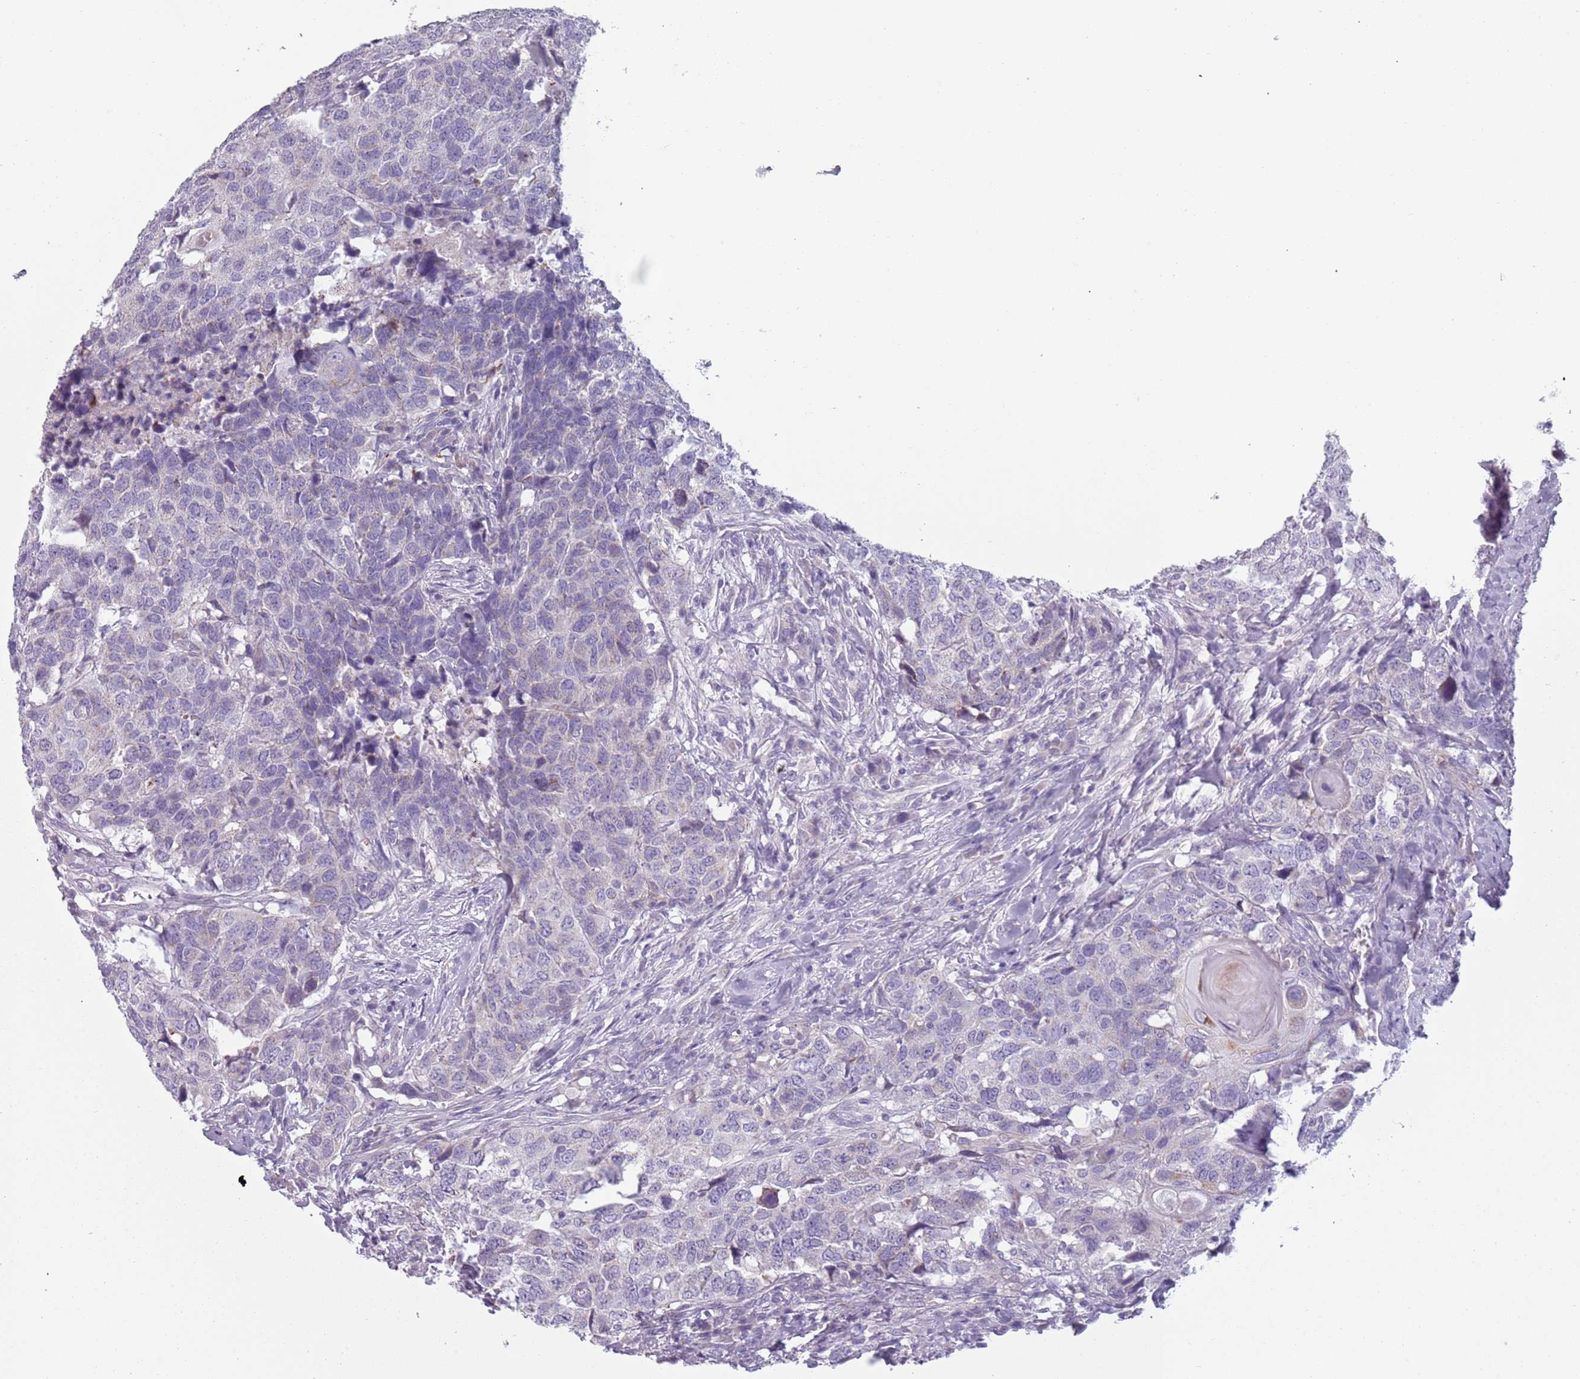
{"staining": {"intensity": "weak", "quantity": "<25%", "location": "cytoplasmic/membranous"}, "tissue": "head and neck cancer", "cell_type": "Tumor cells", "image_type": "cancer", "snomed": [{"axis": "morphology", "description": "Normal tissue, NOS"}, {"axis": "morphology", "description": "Squamous cell carcinoma, NOS"}, {"axis": "topography", "description": "Skeletal muscle"}, {"axis": "topography", "description": "Vascular tissue"}, {"axis": "topography", "description": "Peripheral nerve tissue"}, {"axis": "topography", "description": "Head-Neck"}], "caption": "Tumor cells show no significant expression in head and neck squamous cell carcinoma. (Immunohistochemistry (ihc), brightfield microscopy, high magnification).", "gene": "MEGF8", "patient": {"sex": "male", "age": 66}}